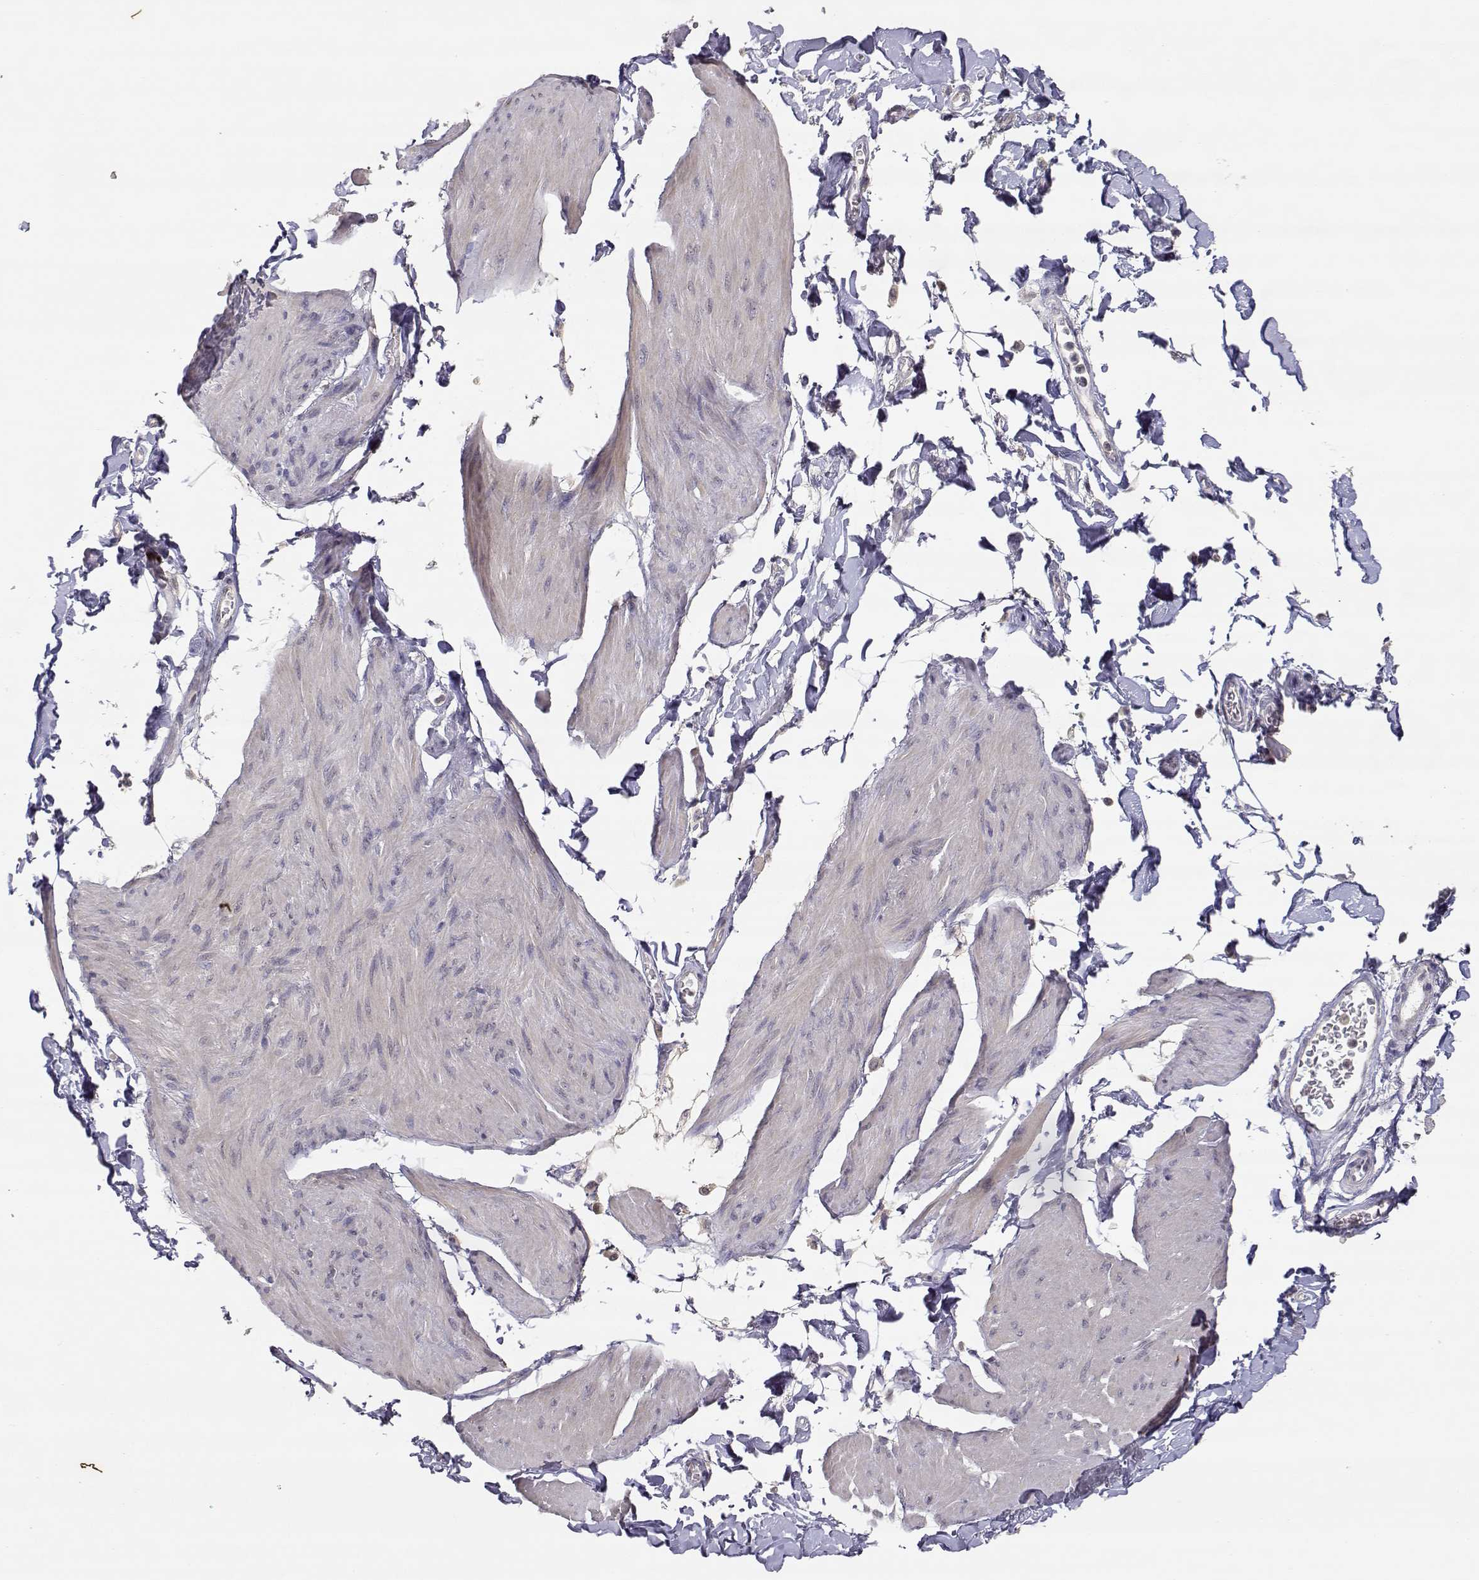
{"staining": {"intensity": "negative", "quantity": "none", "location": "none"}, "tissue": "smooth muscle", "cell_type": "Smooth muscle cells", "image_type": "normal", "snomed": [{"axis": "morphology", "description": "Normal tissue, NOS"}, {"axis": "topography", "description": "Adipose tissue"}, {"axis": "topography", "description": "Smooth muscle"}, {"axis": "topography", "description": "Peripheral nerve tissue"}], "caption": "An immunohistochemistry photomicrograph of unremarkable smooth muscle is shown. There is no staining in smooth muscle cells of smooth muscle. (Brightfield microscopy of DAB (3,3'-diaminobenzidine) immunohistochemistry (IHC) at high magnification).", "gene": "RAD51", "patient": {"sex": "male", "age": 83}}